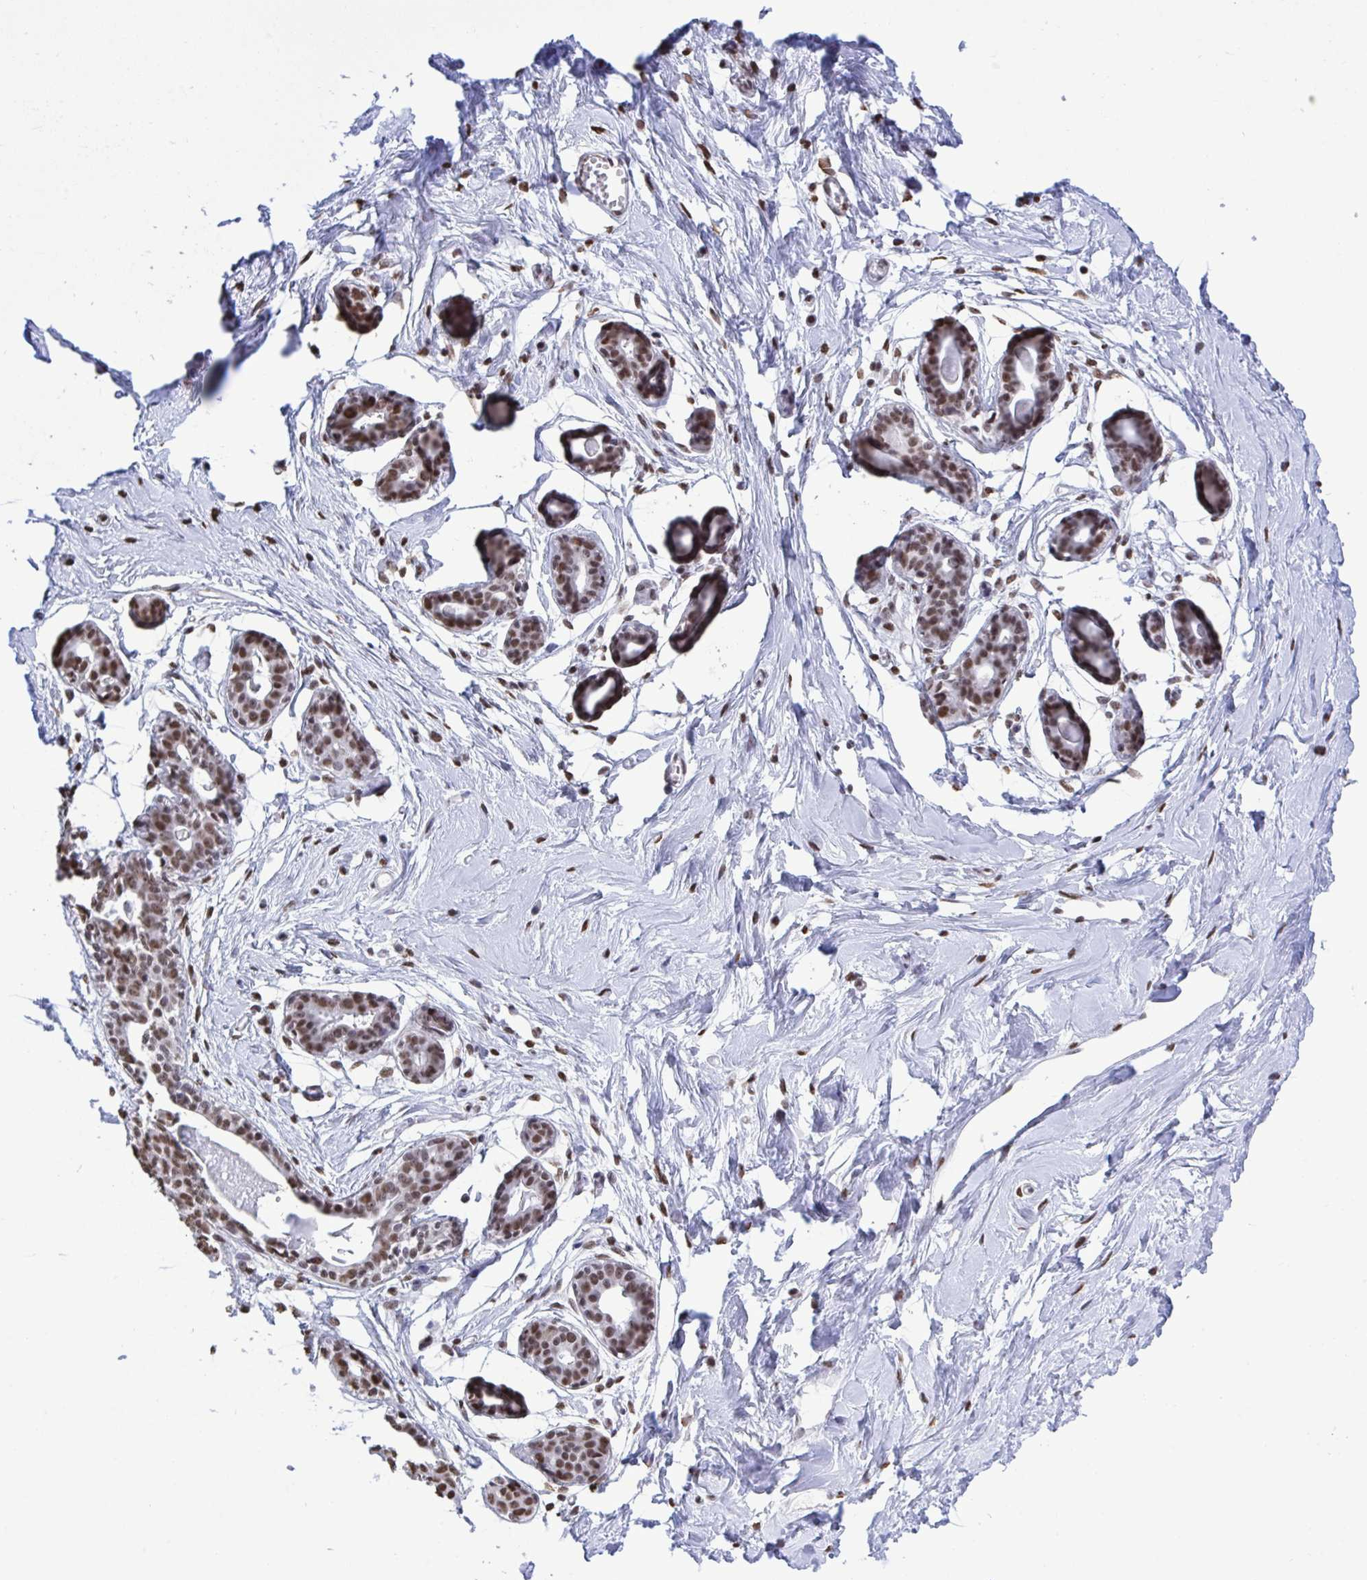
{"staining": {"intensity": "negative", "quantity": "none", "location": "none"}, "tissue": "breast", "cell_type": "Adipocytes", "image_type": "normal", "snomed": [{"axis": "morphology", "description": "Normal tissue, NOS"}, {"axis": "topography", "description": "Breast"}], "caption": "There is no significant expression in adipocytes of breast. Nuclei are stained in blue.", "gene": "HNRNPDL", "patient": {"sex": "female", "age": 45}}